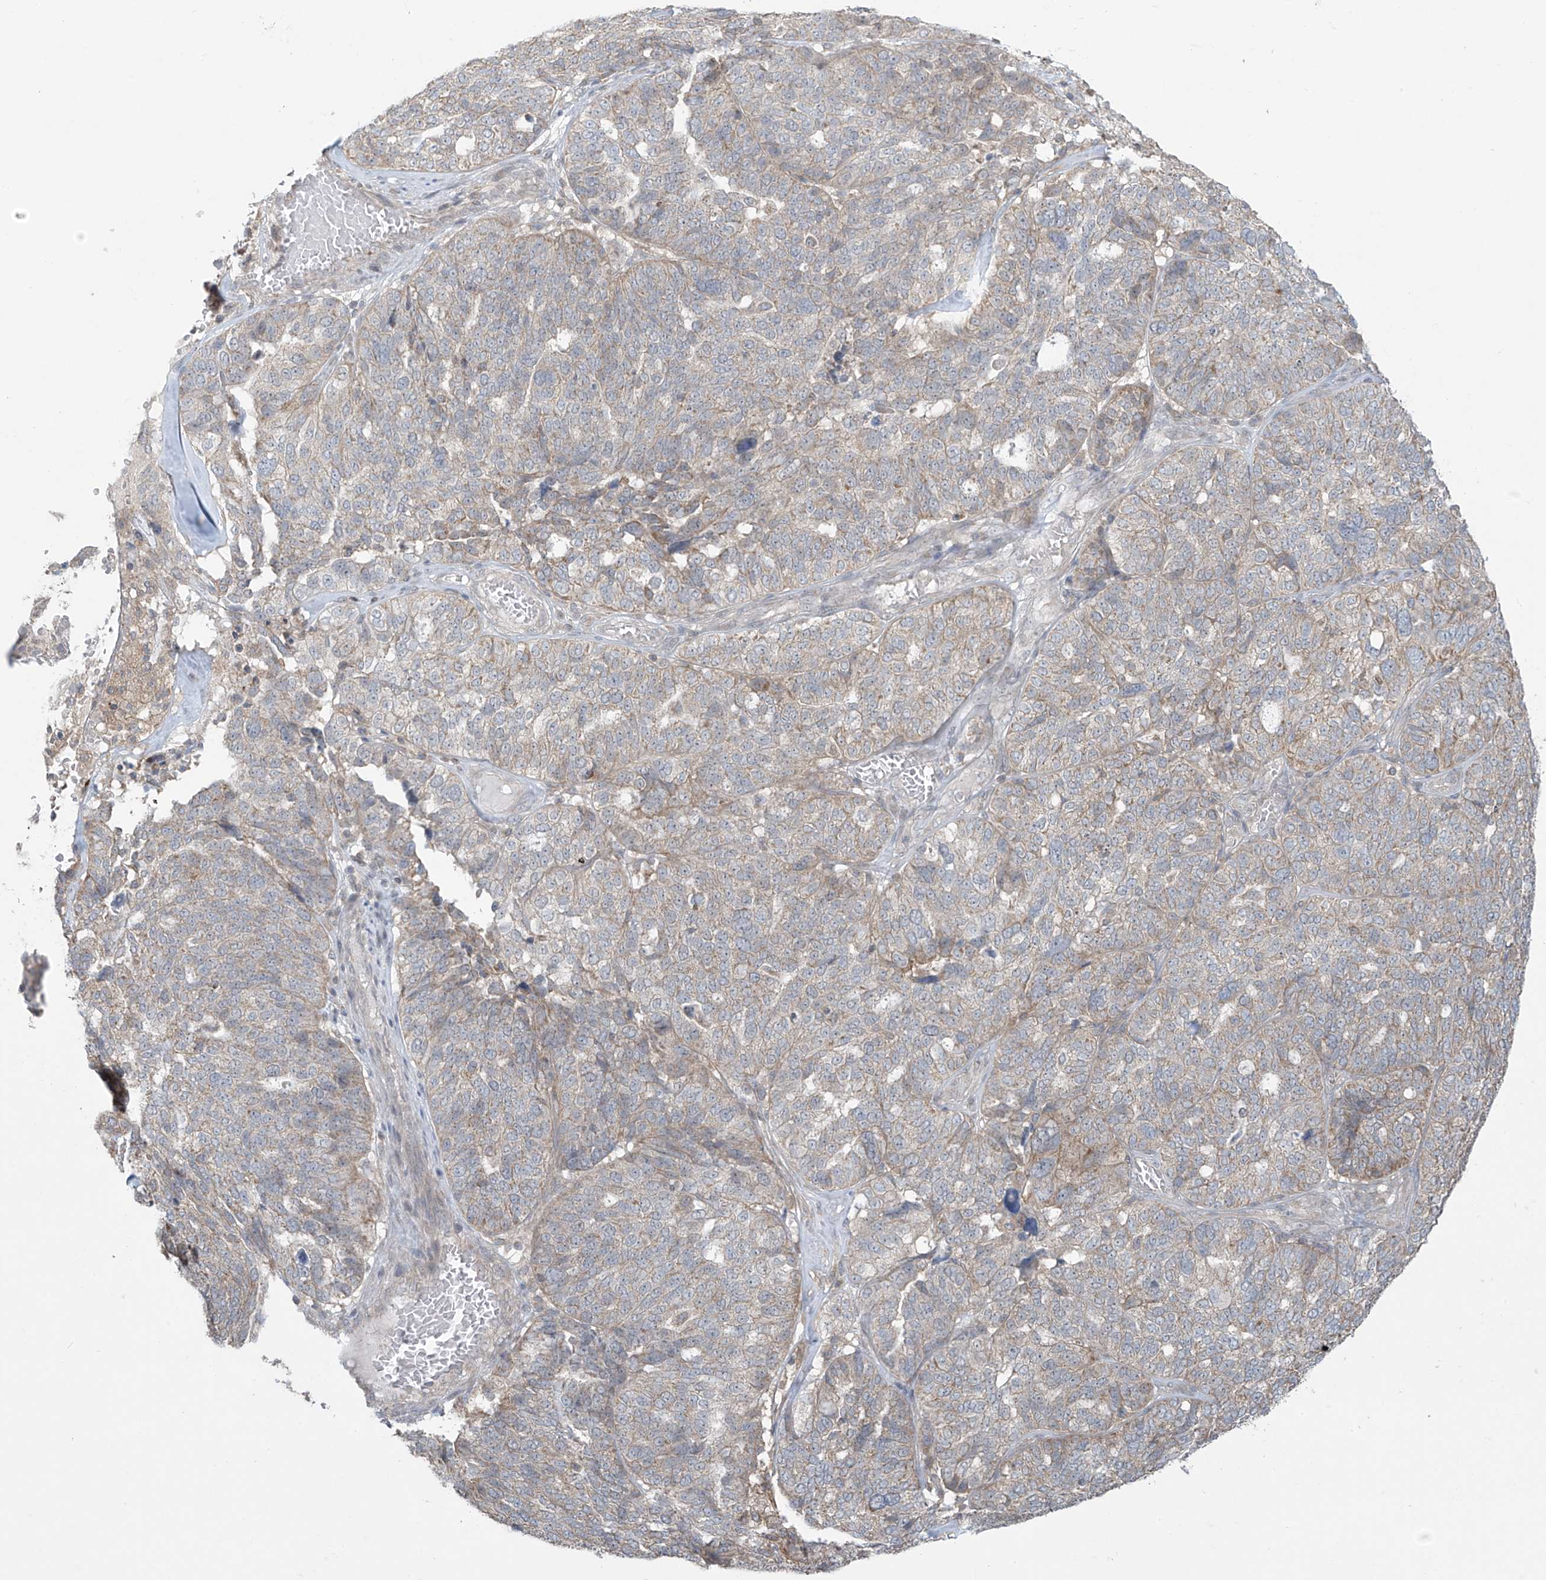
{"staining": {"intensity": "negative", "quantity": "none", "location": "none"}, "tissue": "ovarian cancer", "cell_type": "Tumor cells", "image_type": "cancer", "snomed": [{"axis": "morphology", "description": "Cystadenocarcinoma, serous, NOS"}, {"axis": "topography", "description": "Ovary"}], "caption": "The immunohistochemistry micrograph has no significant expression in tumor cells of serous cystadenocarcinoma (ovarian) tissue.", "gene": "HDDC2", "patient": {"sex": "female", "age": 59}}